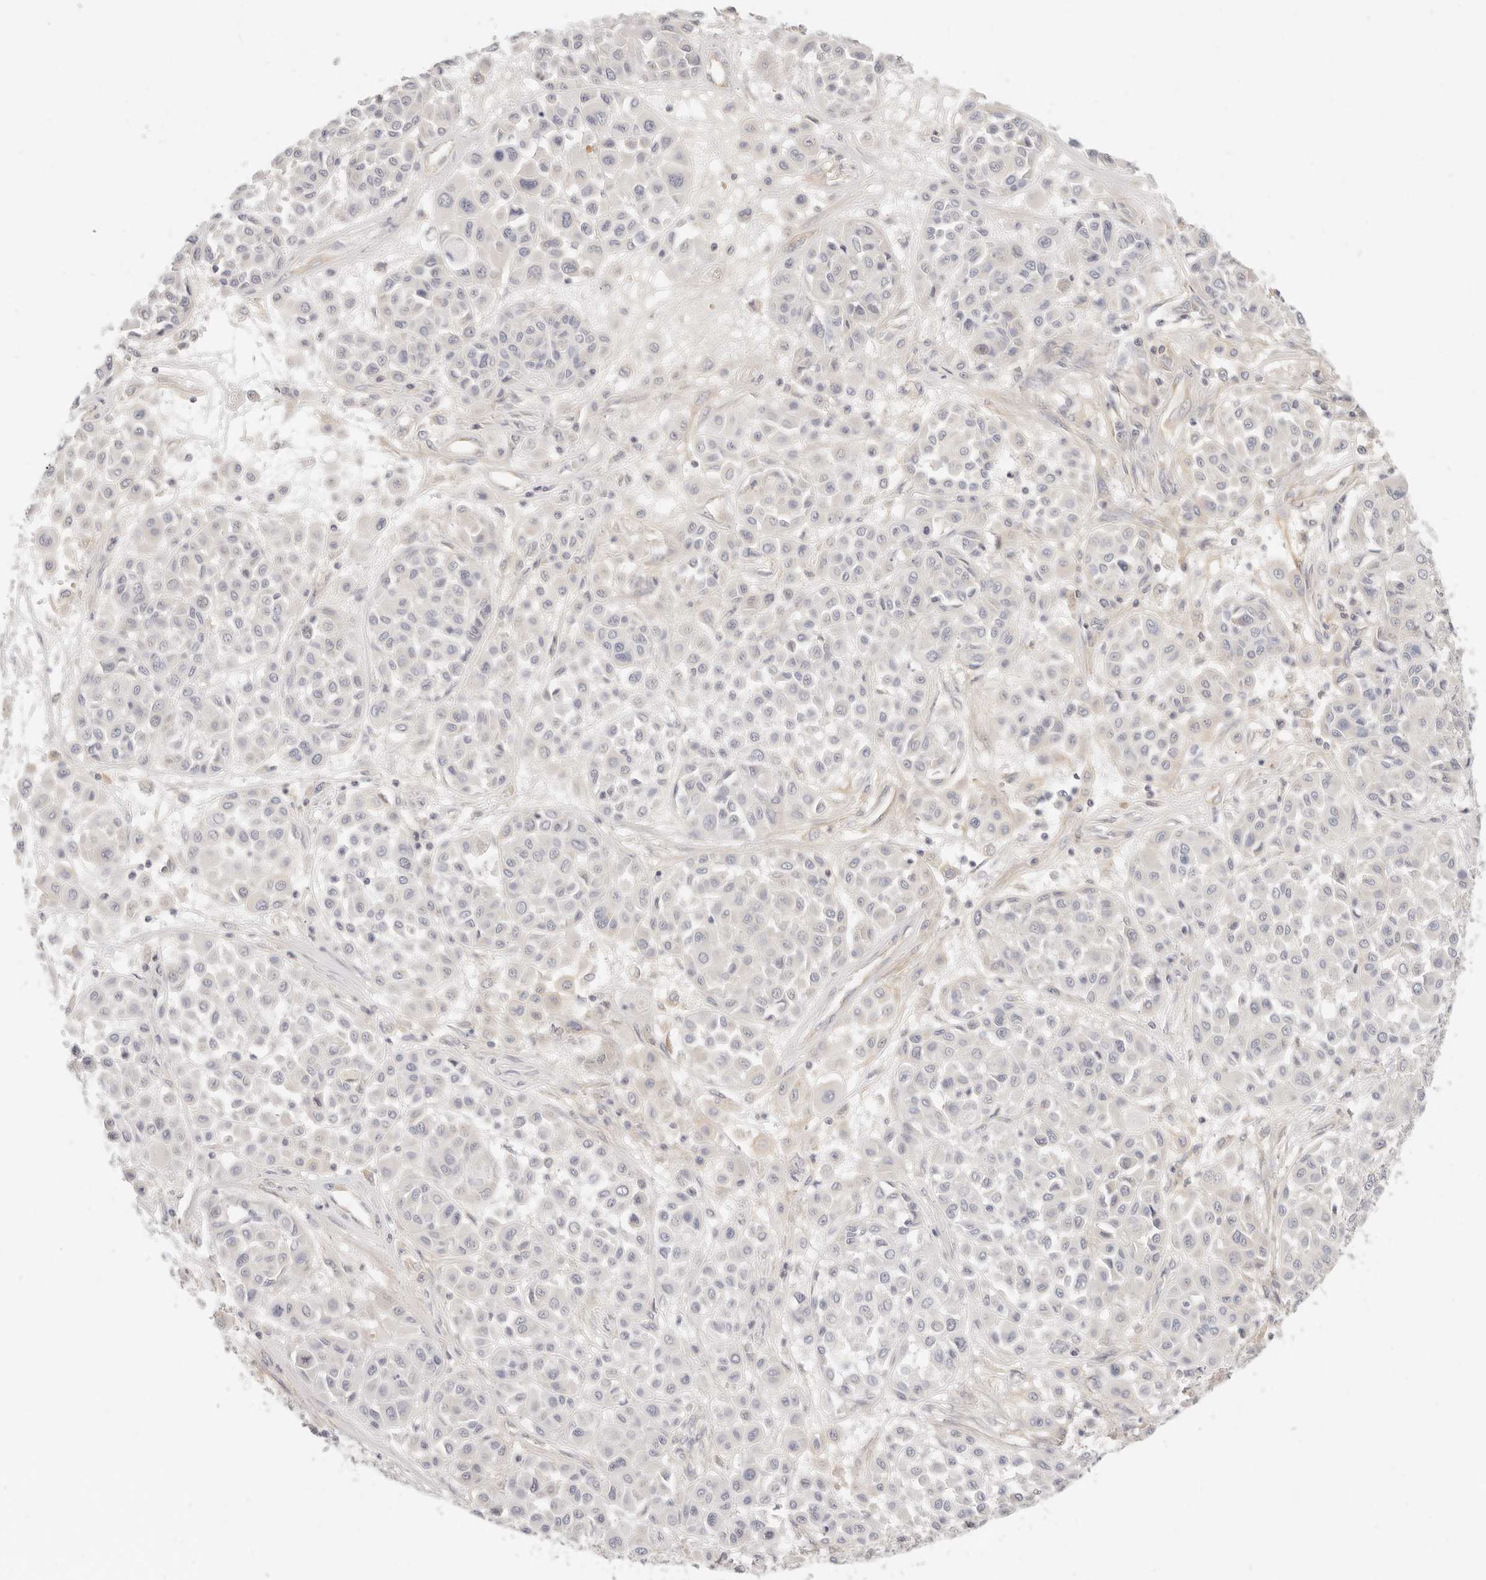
{"staining": {"intensity": "negative", "quantity": "none", "location": "none"}, "tissue": "melanoma", "cell_type": "Tumor cells", "image_type": "cancer", "snomed": [{"axis": "morphology", "description": "Malignant melanoma, Metastatic site"}, {"axis": "topography", "description": "Soft tissue"}], "caption": "Immunohistochemistry (IHC) image of neoplastic tissue: melanoma stained with DAB exhibits no significant protein staining in tumor cells.", "gene": "LTB4R2", "patient": {"sex": "male", "age": 41}}